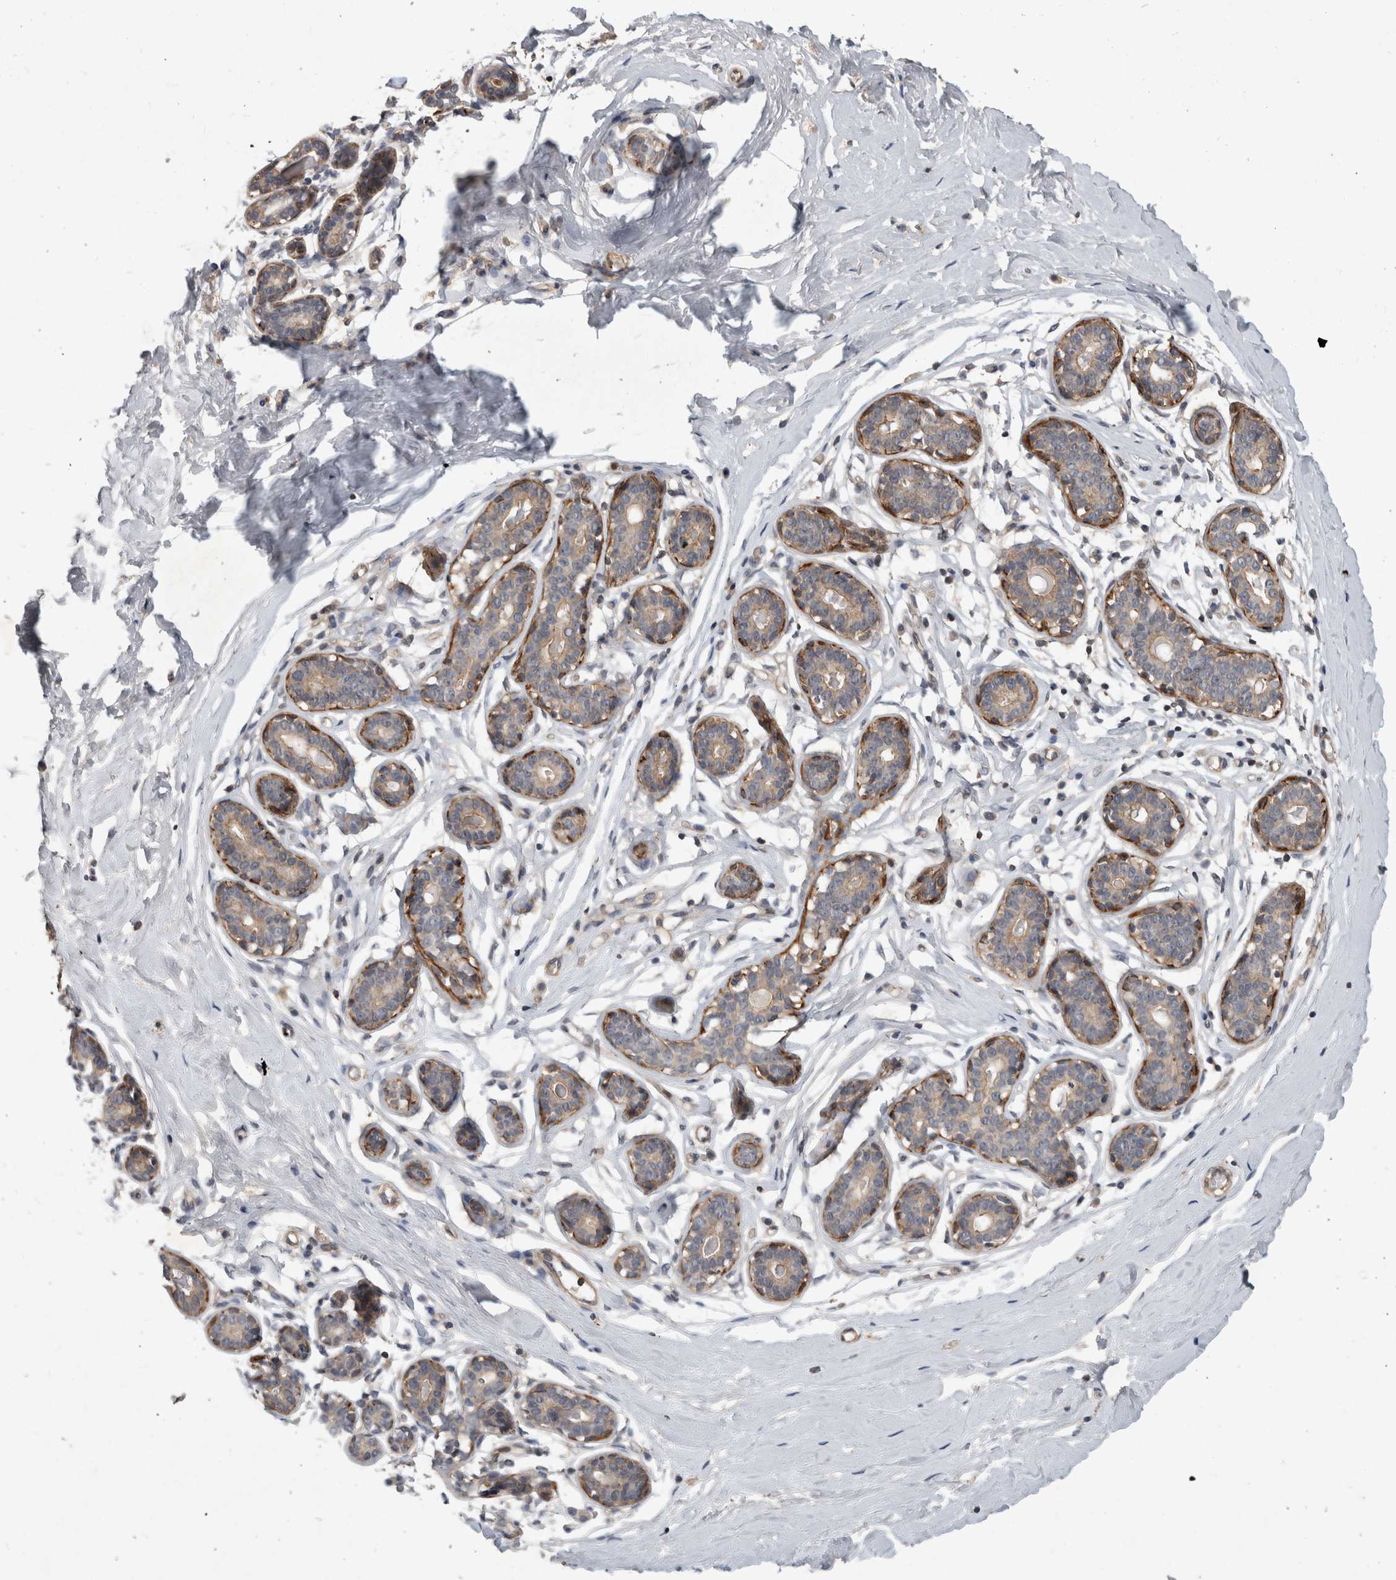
{"staining": {"intensity": "negative", "quantity": "none", "location": "none"}, "tissue": "breast", "cell_type": "Adipocytes", "image_type": "normal", "snomed": [{"axis": "morphology", "description": "Normal tissue, NOS"}, {"axis": "topography", "description": "Breast"}], "caption": "Immunohistochemistry (IHC) image of normal breast: breast stained with DAB reveals no significant protein expression in adipocytes.", "gene": "SPATA48", "patient": {"sex": "female", "age": 23}}